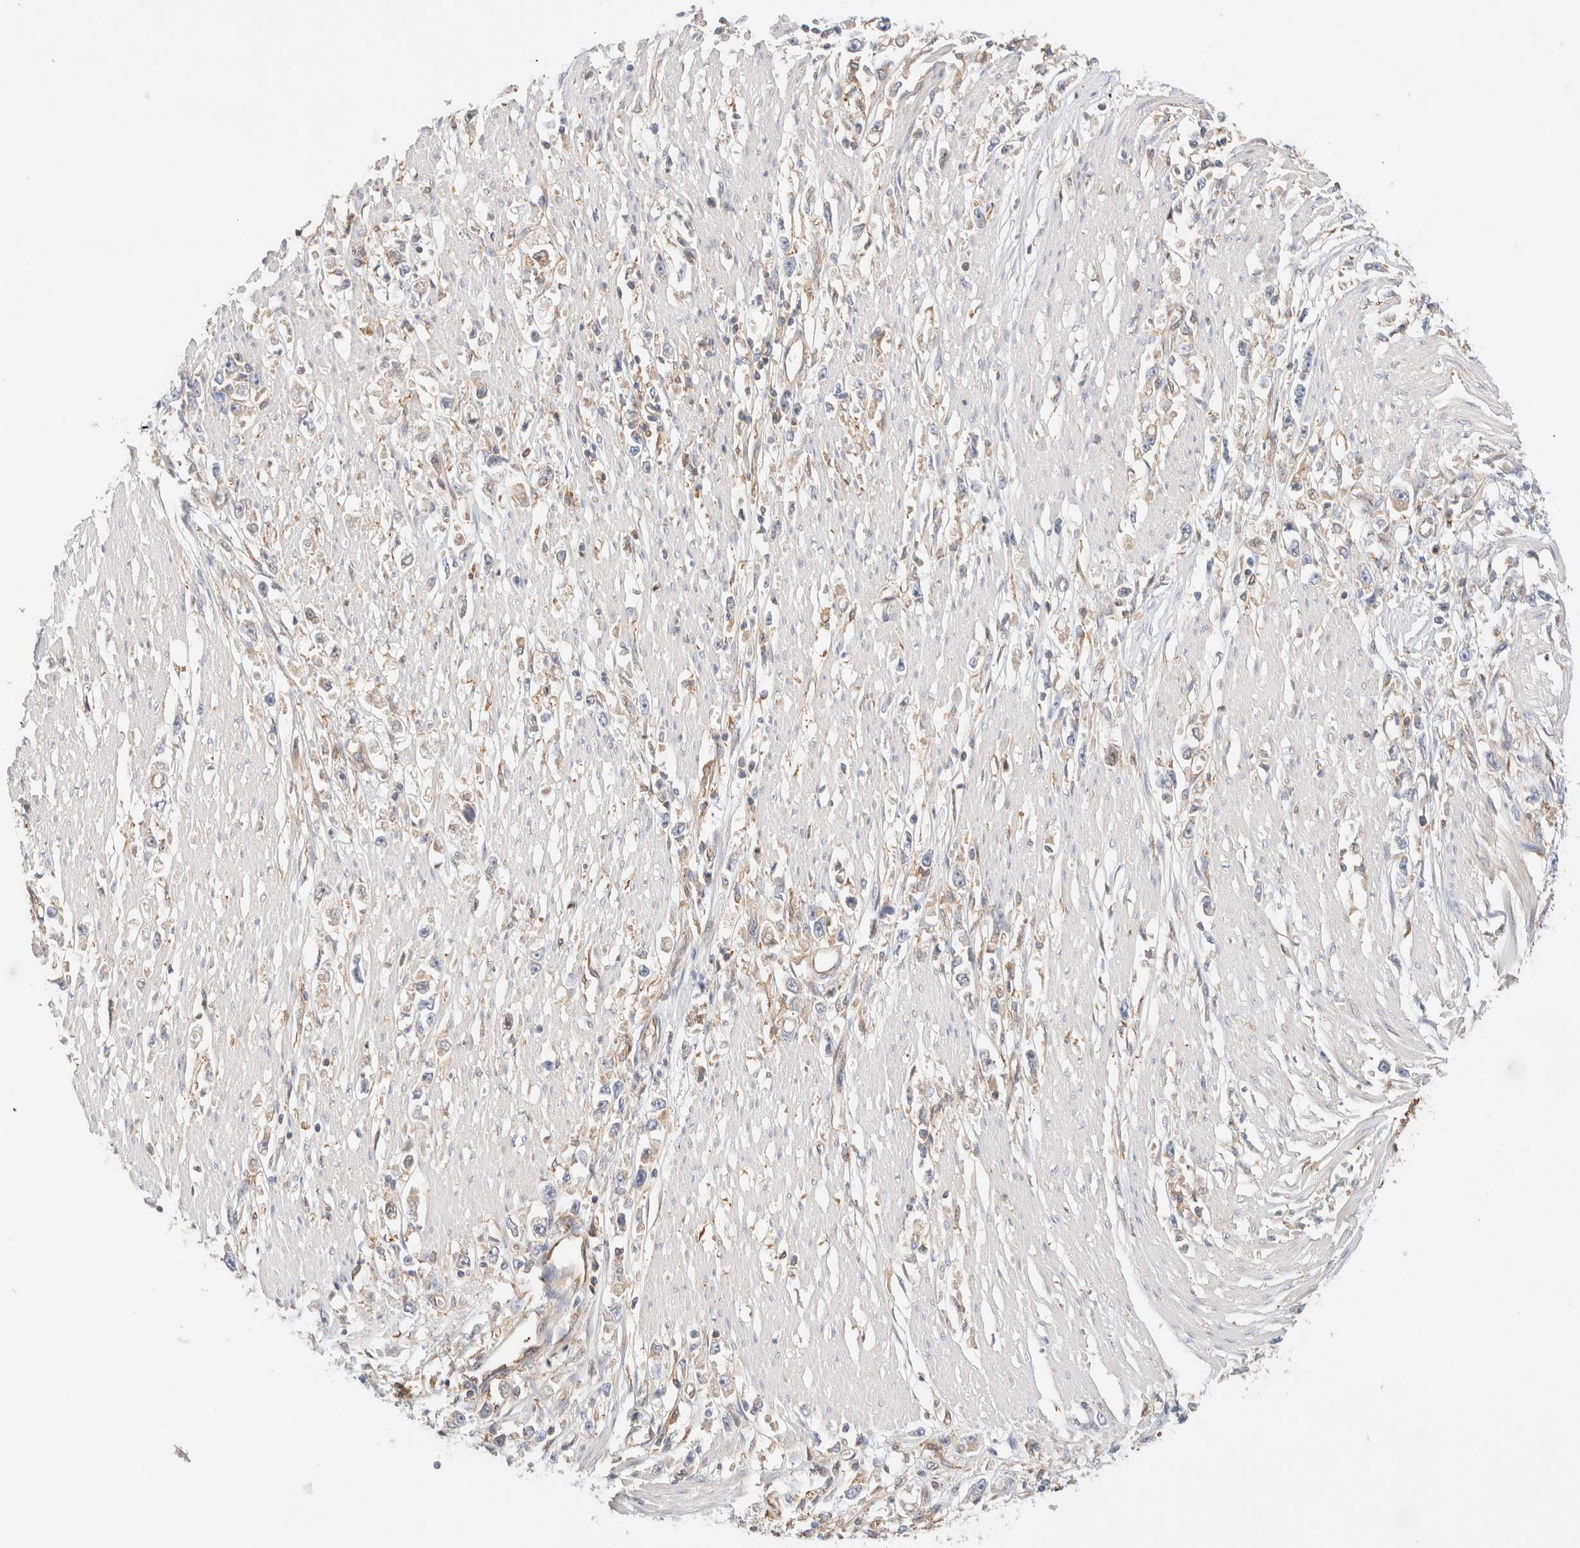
{"staining": {"intensity": "weak", "quantity": "<25%", "location": "cytoplasmic/membranous"}, "tissue": "stomach cancer", "cell_type": "Tumor cells", "image_type": "cancer", "snomed": [{"axis": "morphology", "description": "Adenocarcinoma, NOS"}, {"axis": "topography", "description": "Stomach"}], "caption": "The image exhibits no staining of tumor cells in stomach cancer.", "gene": "RABEP1", "patient": {"sex": "female", "age": 59}}